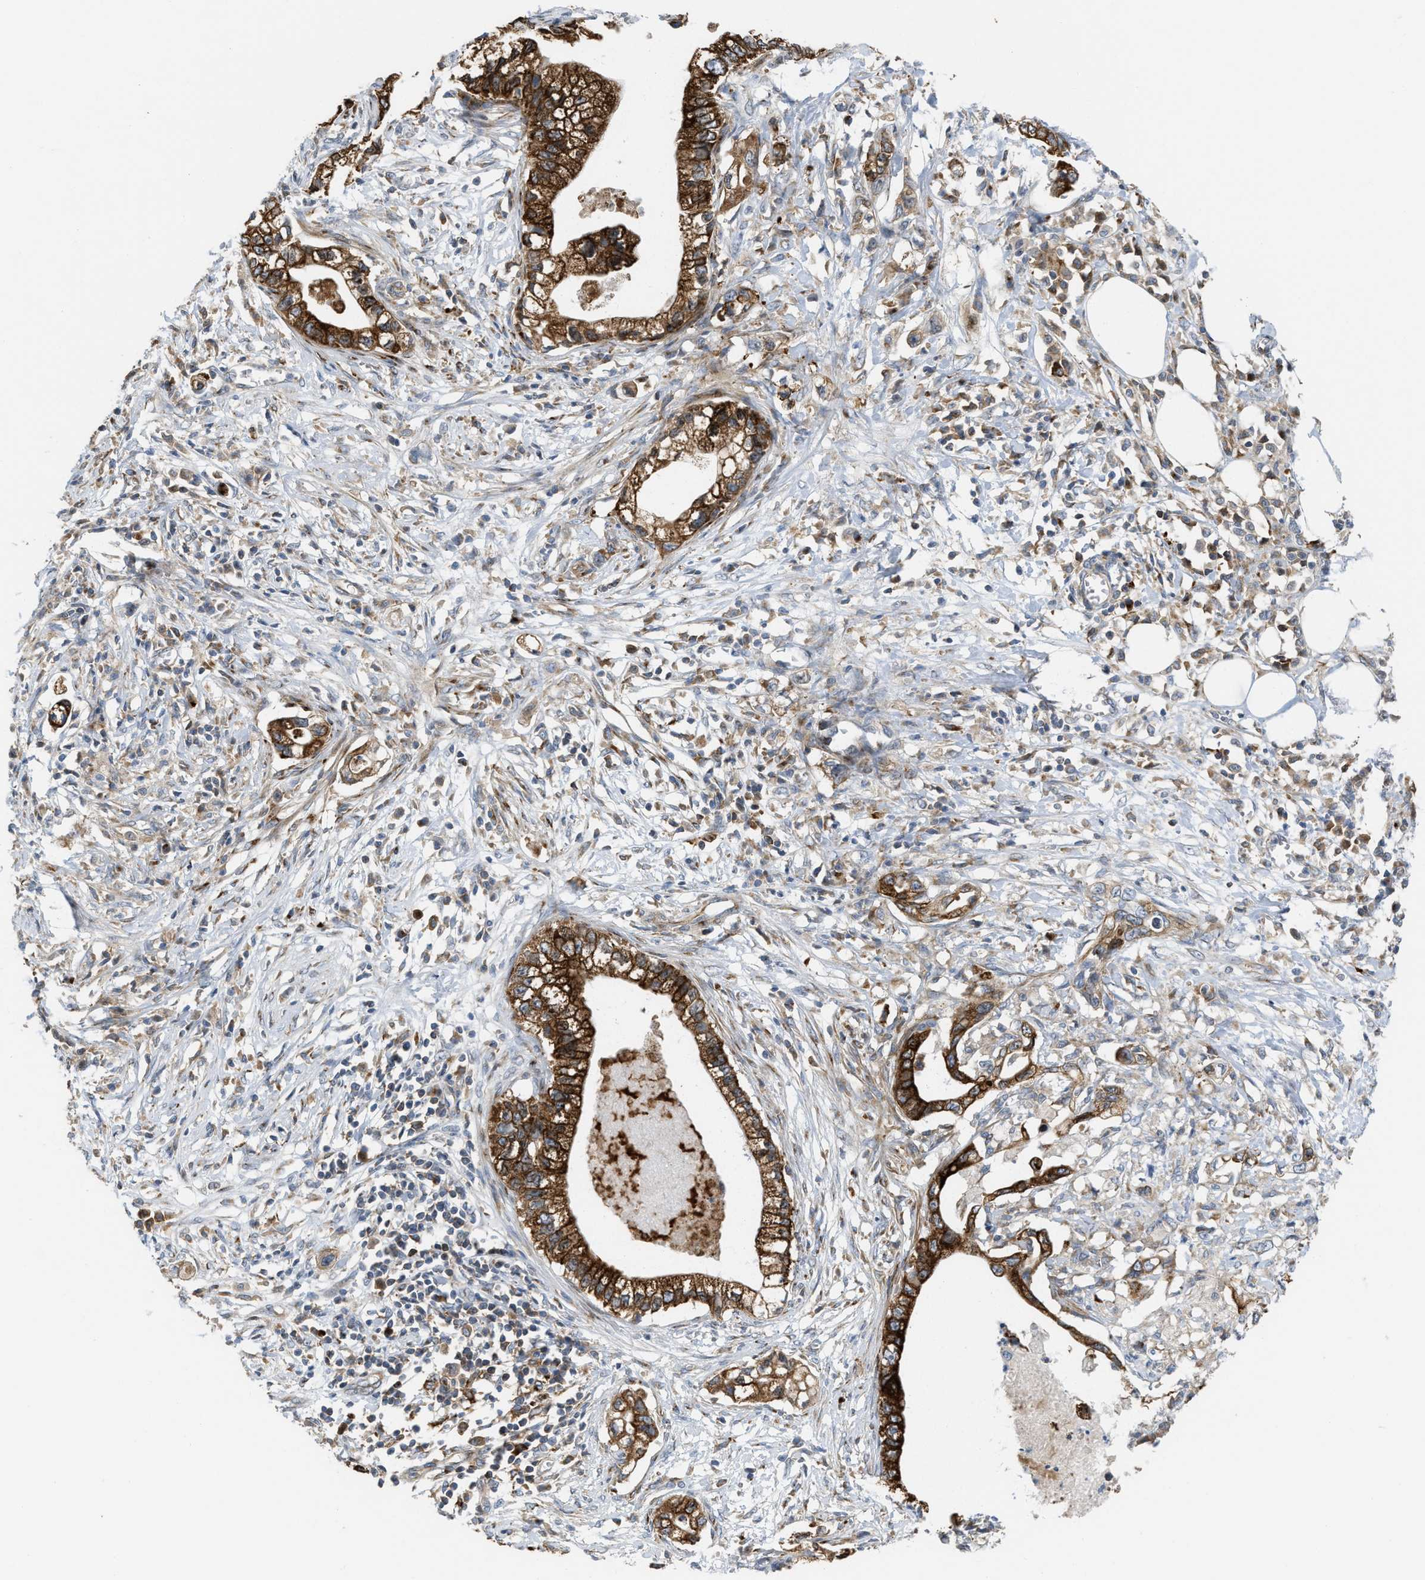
{"staining": {"intensity": "strong", "quantity": ">75%", "location": "cytoplasmic/membranous"}, "tissue": "pancreatic cancer", "cell_type": "Tumor cells", "image_type": "cancer", "snomed": [{"axis": "morphology", "description": "Adenocarcinoma, NOS"}, {"axis": "topography", "description": "Pancreas"}], "caption": "Strong cytoplasmic/membranous protein expression is seen in about >75% of tumor cells in pancreatic cancer. The staining is performed using DAB brown chromogen to label protein expression. The nuclei are counter-stained blue using hematoxylin.", "gene": "DIPK1A", "patient": {"sex": "male", "age": 56}}